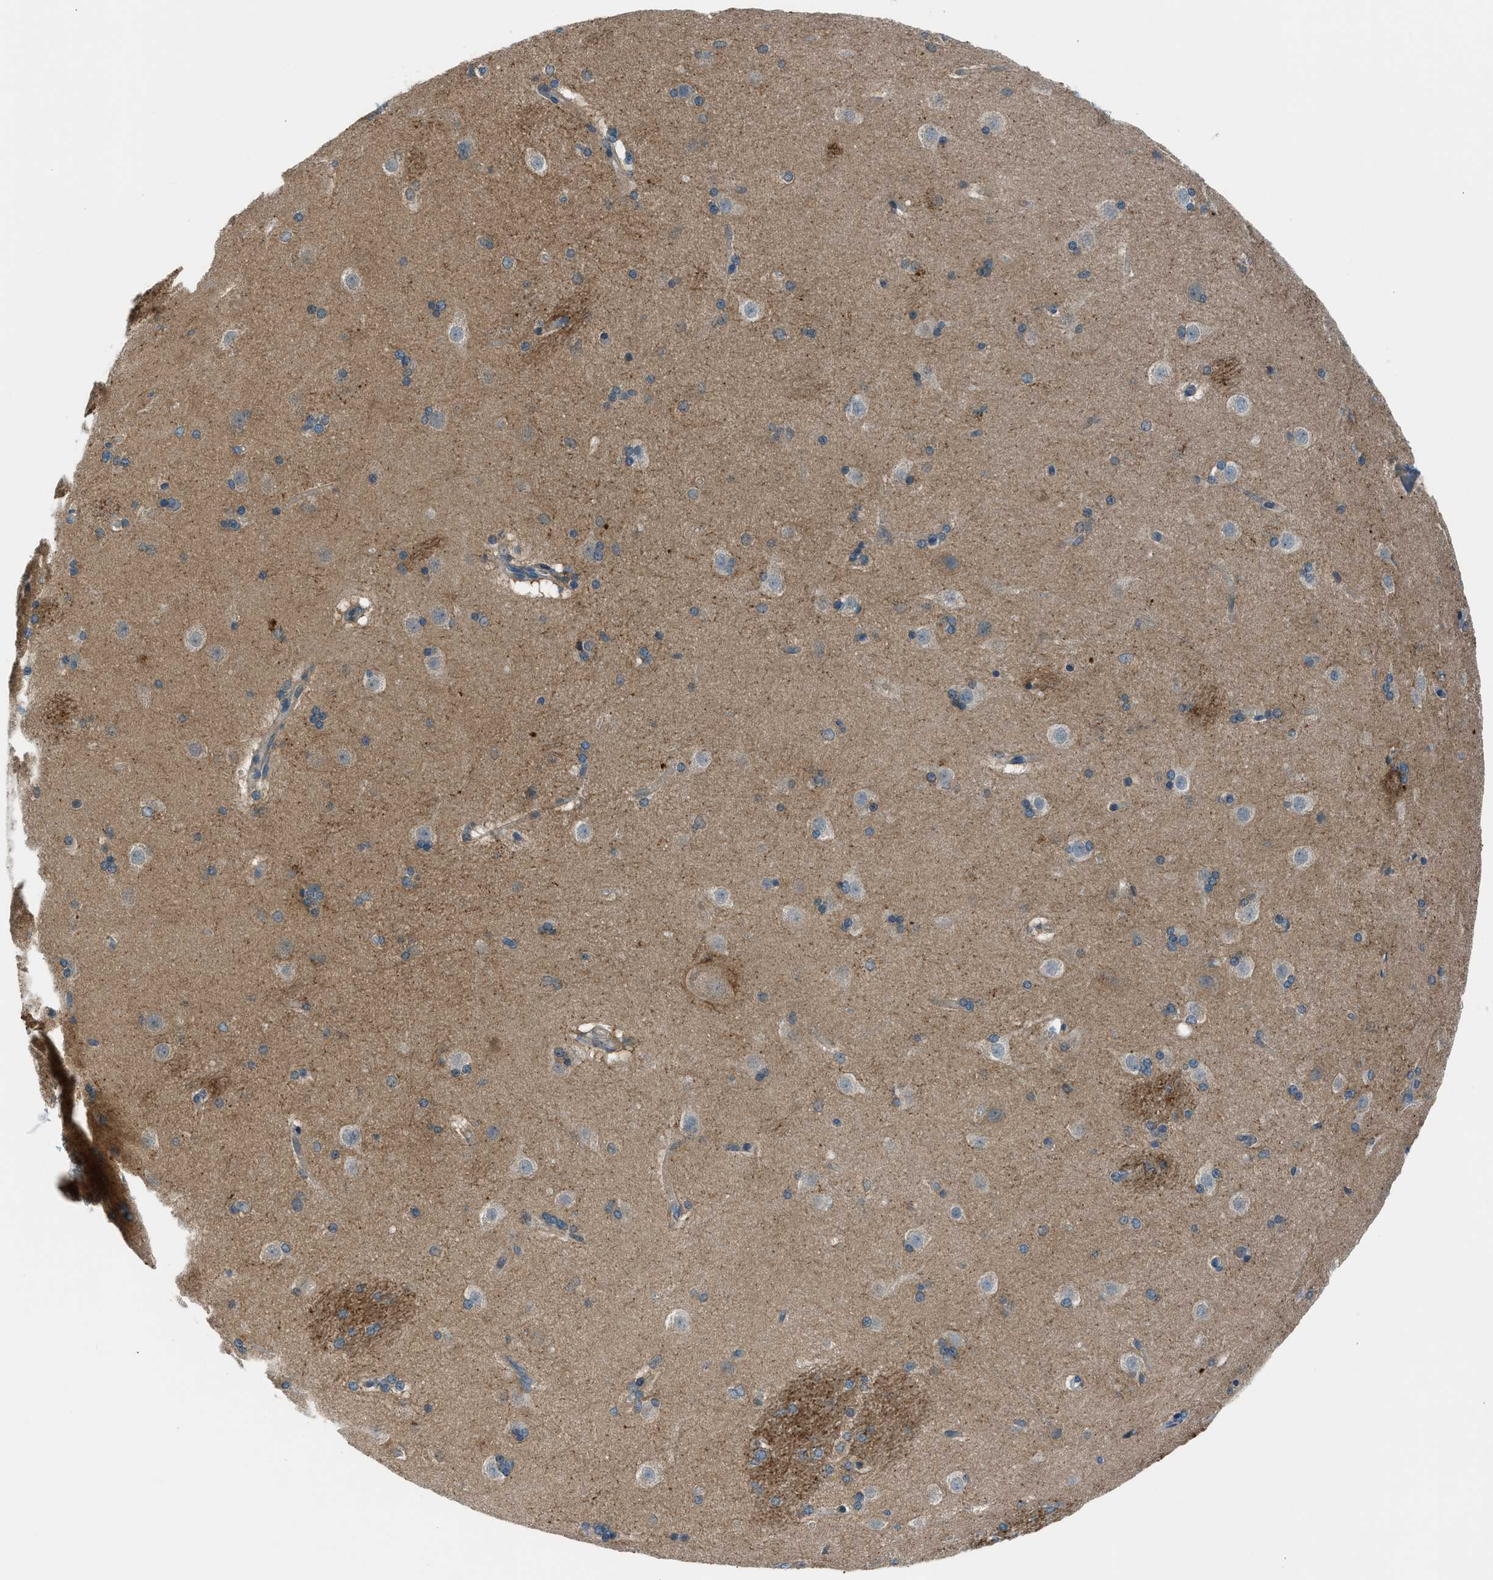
{"staining": {"intensity": "moderate", "quantity": "25%-75%", "location": "cytoplasmic/membranous"}, "tissue": "caudate", "cell_type": "Glial cells", "image_type": "normal", "snomed": [{"axis": "morphology", "description": "Normal tissue, NOS"}, {"axis": "topography", "description": "Lateral ventricle wall"}], "caption": "Approximately 25%-75% of glial cells in unremarkable human caudate display moderate cytoplasmic/membranous protein expression as visualized by brown immunohistochemical staining.", "gene": "EDARADD", "patient": {"sex": "female", "age": 19}}